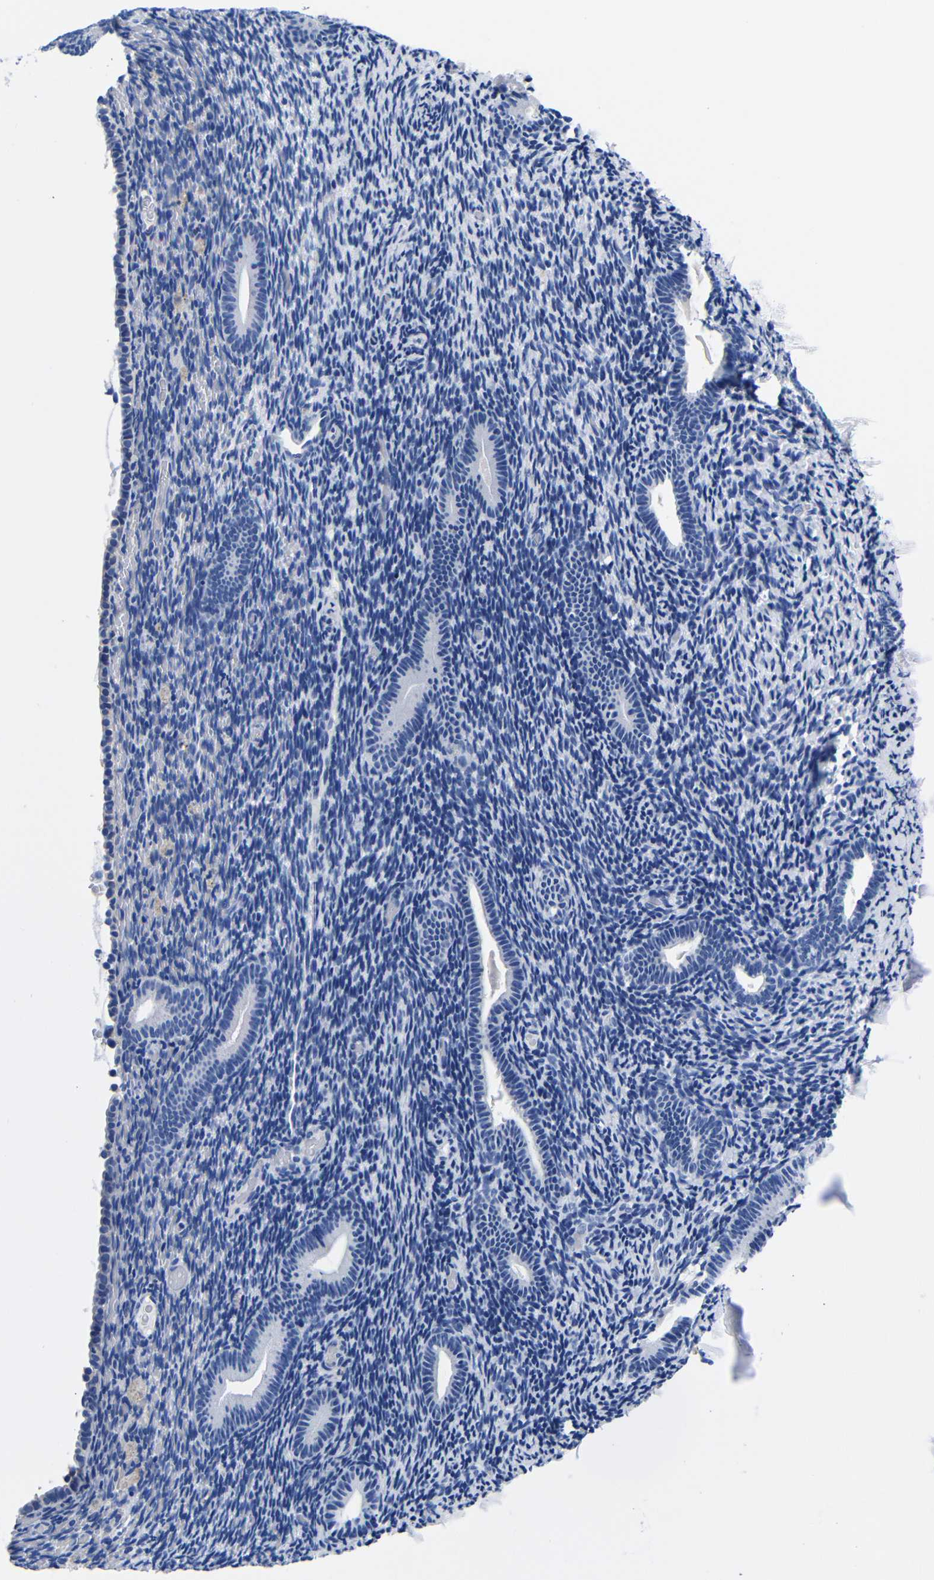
{"staining": {"intensity": "negative", "quantity": "none", "location": "none"}, "tissue": "endometrium", "cell_type": "Cells in endometrial stroma", "image_type": "normal", "snomed": [{"axis": "morphology", "description": "Normal tissue, NOS"}, {"axis": "topography", "description": "Endometrium"}], "caption": "A high-resolution image shows IHC staining of benign endometrium, which reveals no significant positivity in cells in endometrial stroma.", "gene": "CLEC4G", "patient": {"sex": "female", "age": 51}}